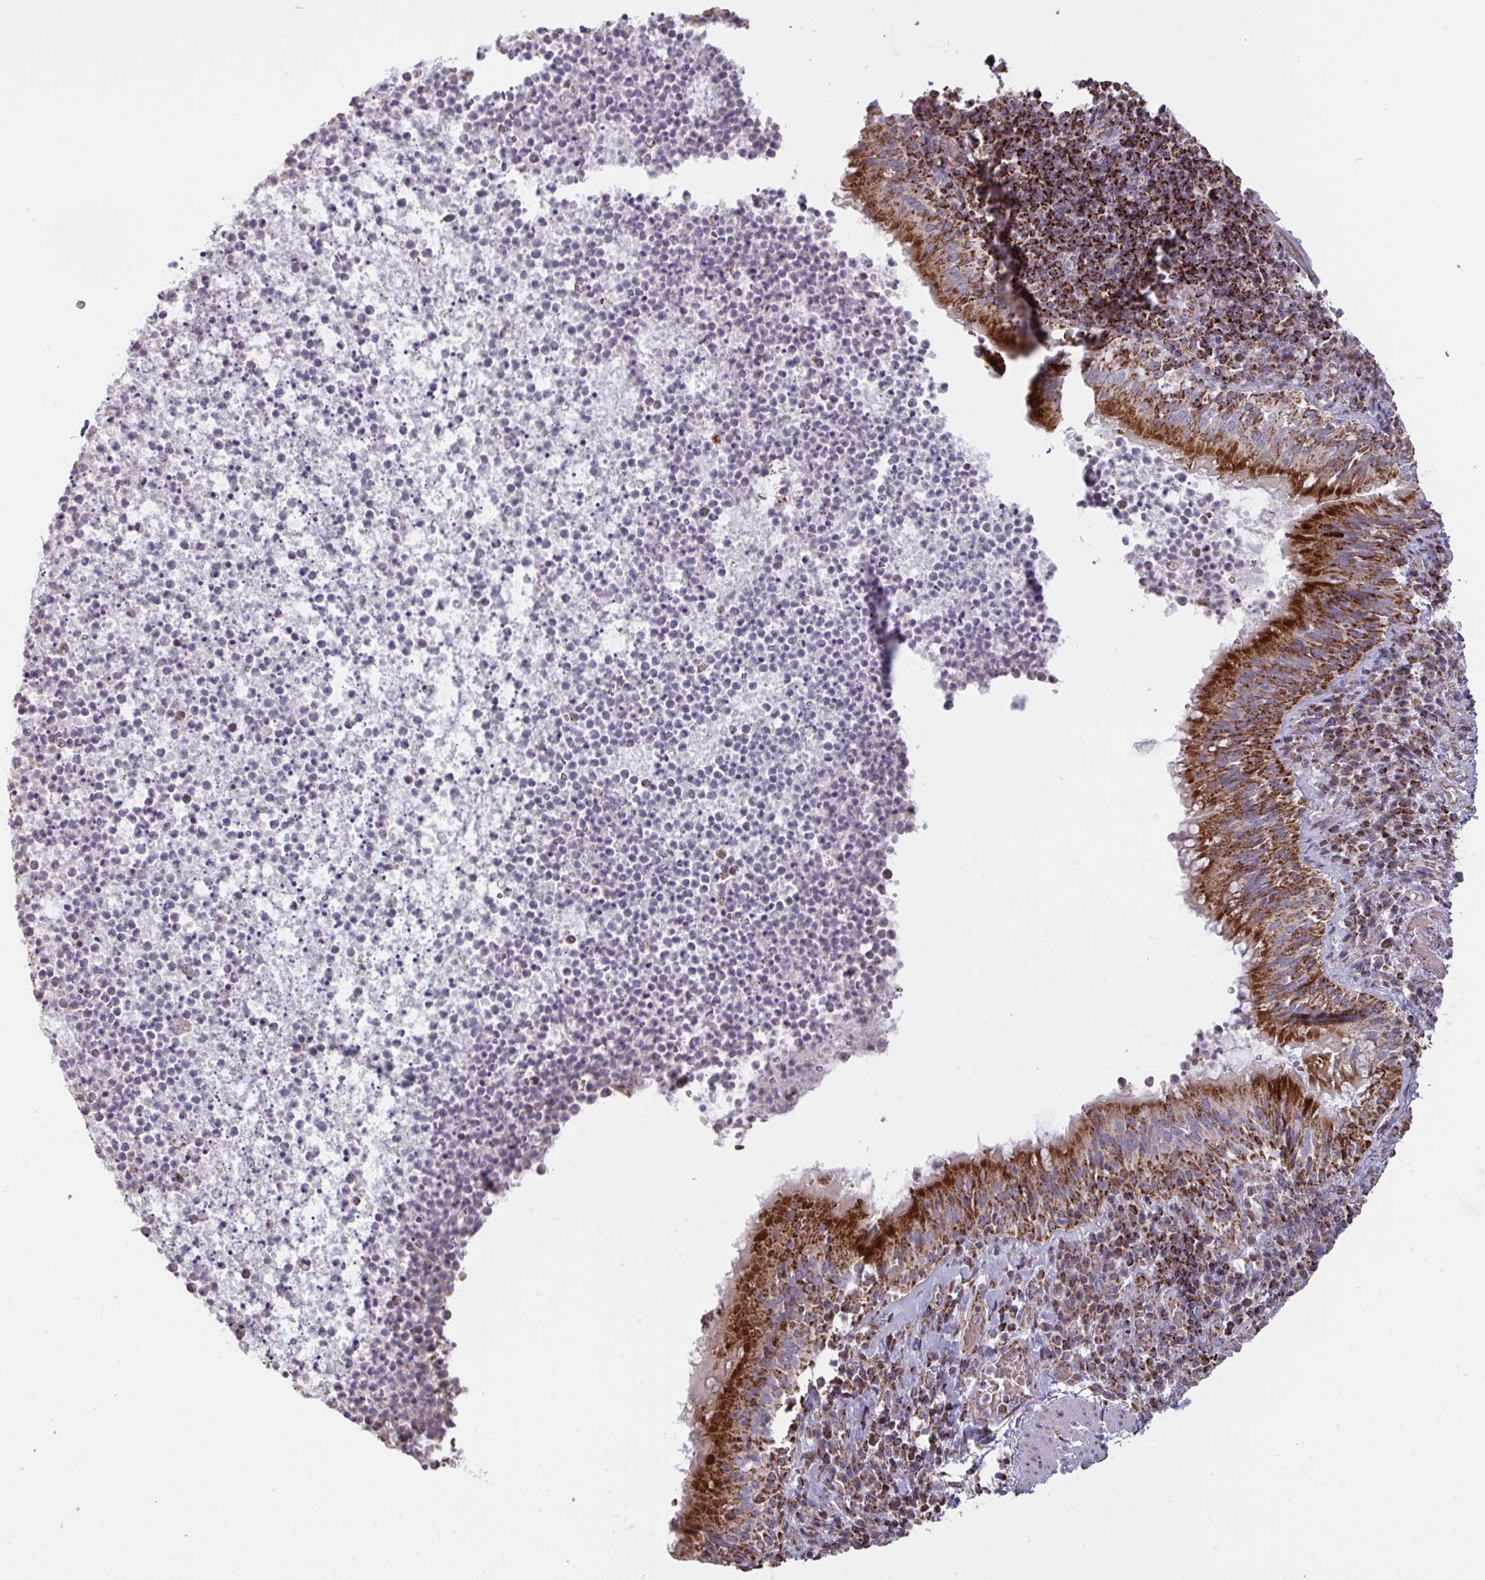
{"staining": {"intensity": "strong", "quantity": ">75%", "location": "cytoplasmic/membranous"}, "tissue": "bronchus", "cell_type": "Respiratory epithelial cells", "image_type": "normal", "snomed": [{"axis": "morphology", "description": "Normal tissue, NOS"}, {"axis": "topography", "description": "Lymph node"}, {"axis": "topography", "description": "Bronchus"}], "caption": "Respiratory epithelial cells exhibit high levels of strong cytoplasmic/membranous positivity in approximately >75% of cells in benign human bronchus. The protein is shown in brown color, while the nuclei are stained blue.", "gene": "MICOS10", "patient": {"sex": "male", "age": 56}}